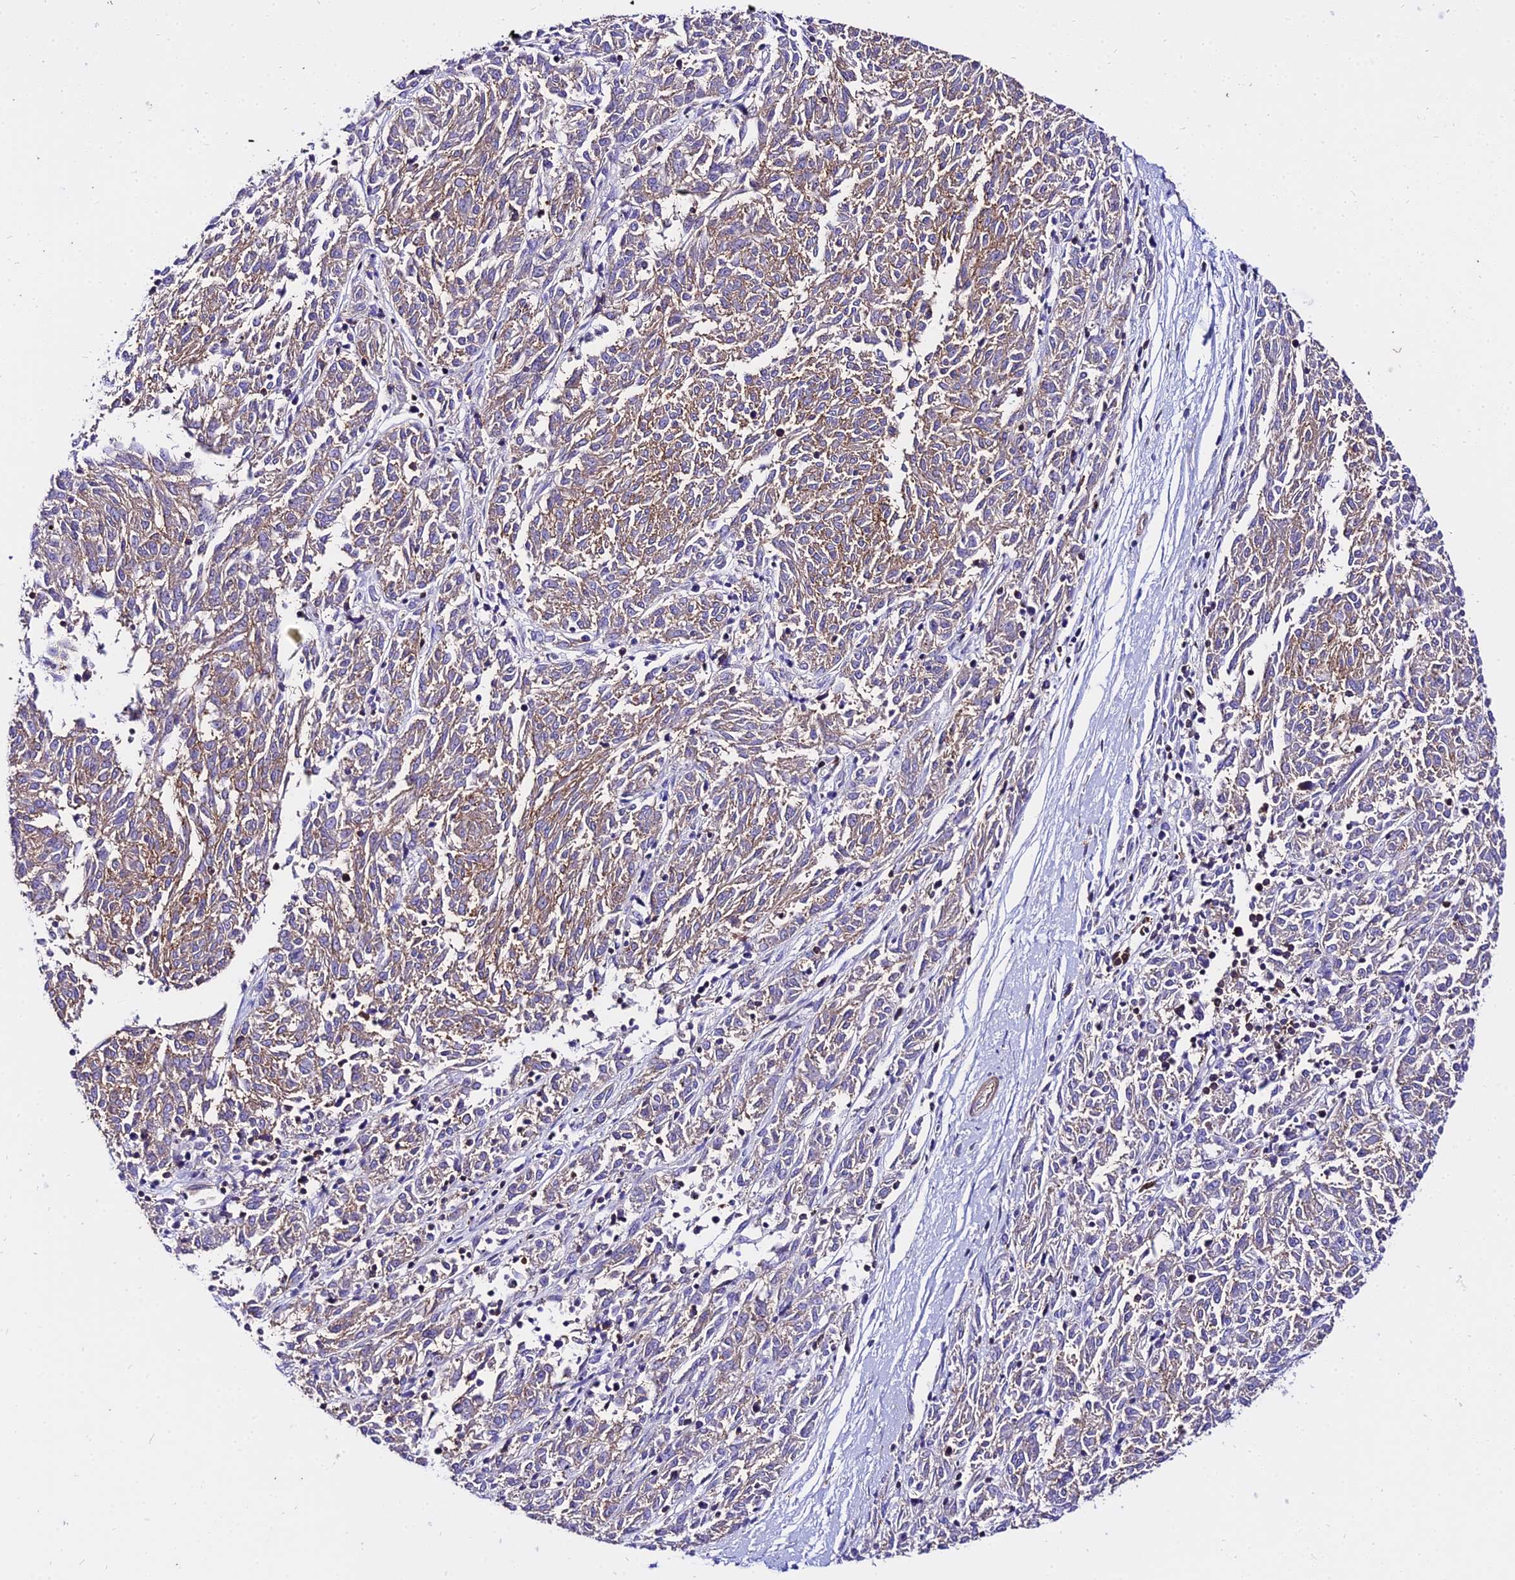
{"staining": {"intensity": "weak", "quantity": ">75%", "location": "cytoplasmic/membranous"}, "tissue": "melanoma", "cell_type": "Tumor cells", "image_type": "cancer", "snomed": [{"axis": "morphology", "description": "Malignant melanoma, NOS"}, {"axis": "topography", "description": "Skin"}], "caption": "Protein analysis of malignant melanoma tissue demonstrates weak cytoplasmic/membranous staining in approximately >75% of tumor cells.", "gene": "CSRP1", "patient": {"sex": "female", "age": 72}}